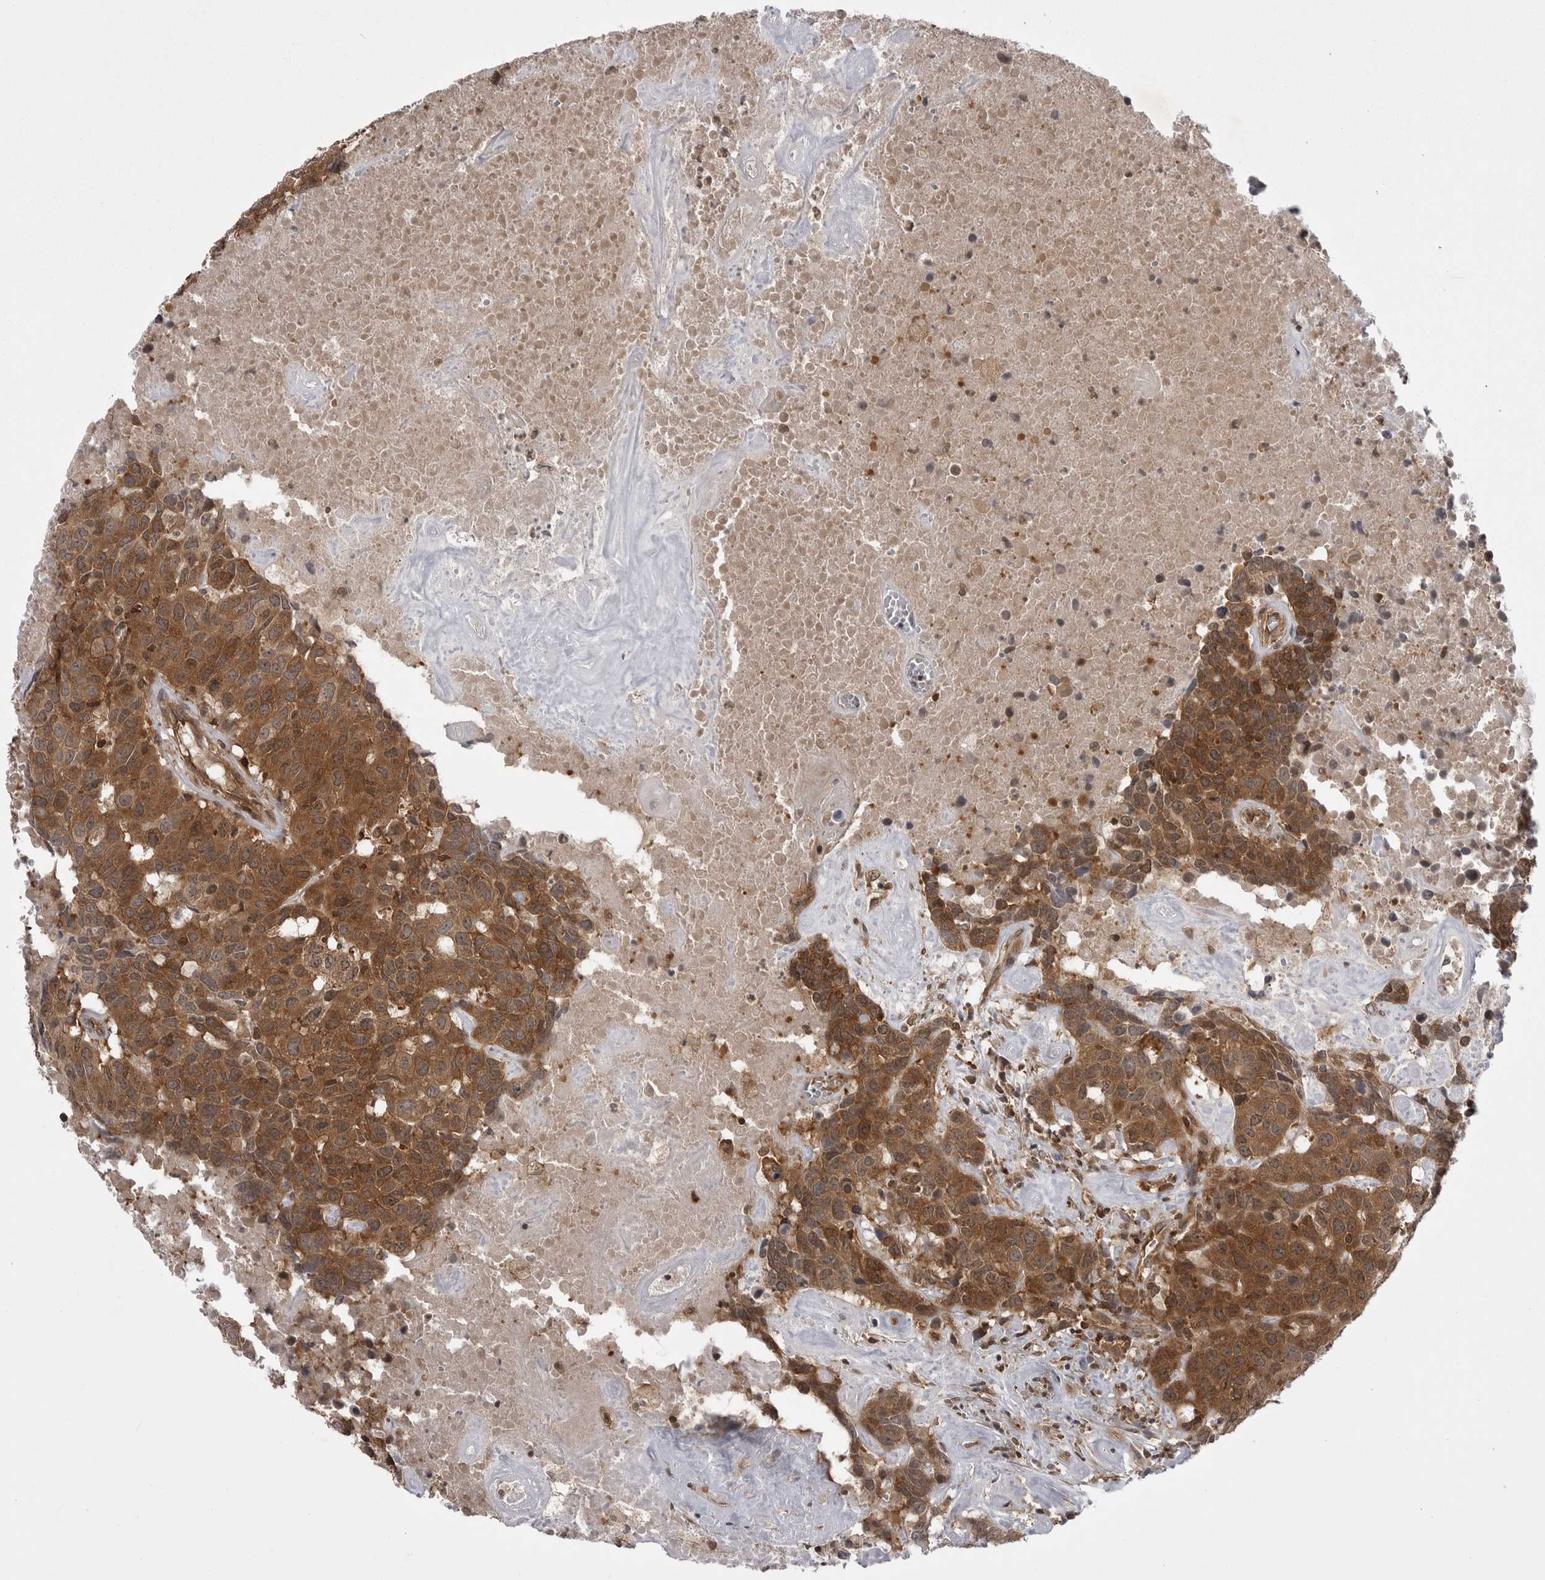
{"staining": {"intensity": "moderate", "quantity": ">75%", "location": "cytoplasmic/membranous,nuclear"}, "tissue": "head and neck cancer", "cell_type": "Tumor cells", "image_type": "cancer", "snomed": [{"axis": "morphology", "description": "Squamous cell carcinoma, NOS"}, {"axis": "topography", "description": "Head-Neck"}], "caption": "The histopathology image reveals immunohistochemical staining of head and neck squamous cell carcinoma. There is moderate cytoplasmic/membranous and nuclear staining is identified in approximately >75% of tumor cells.", "gene": "STK24", "patient": {"sex": "male", "age": 66}}